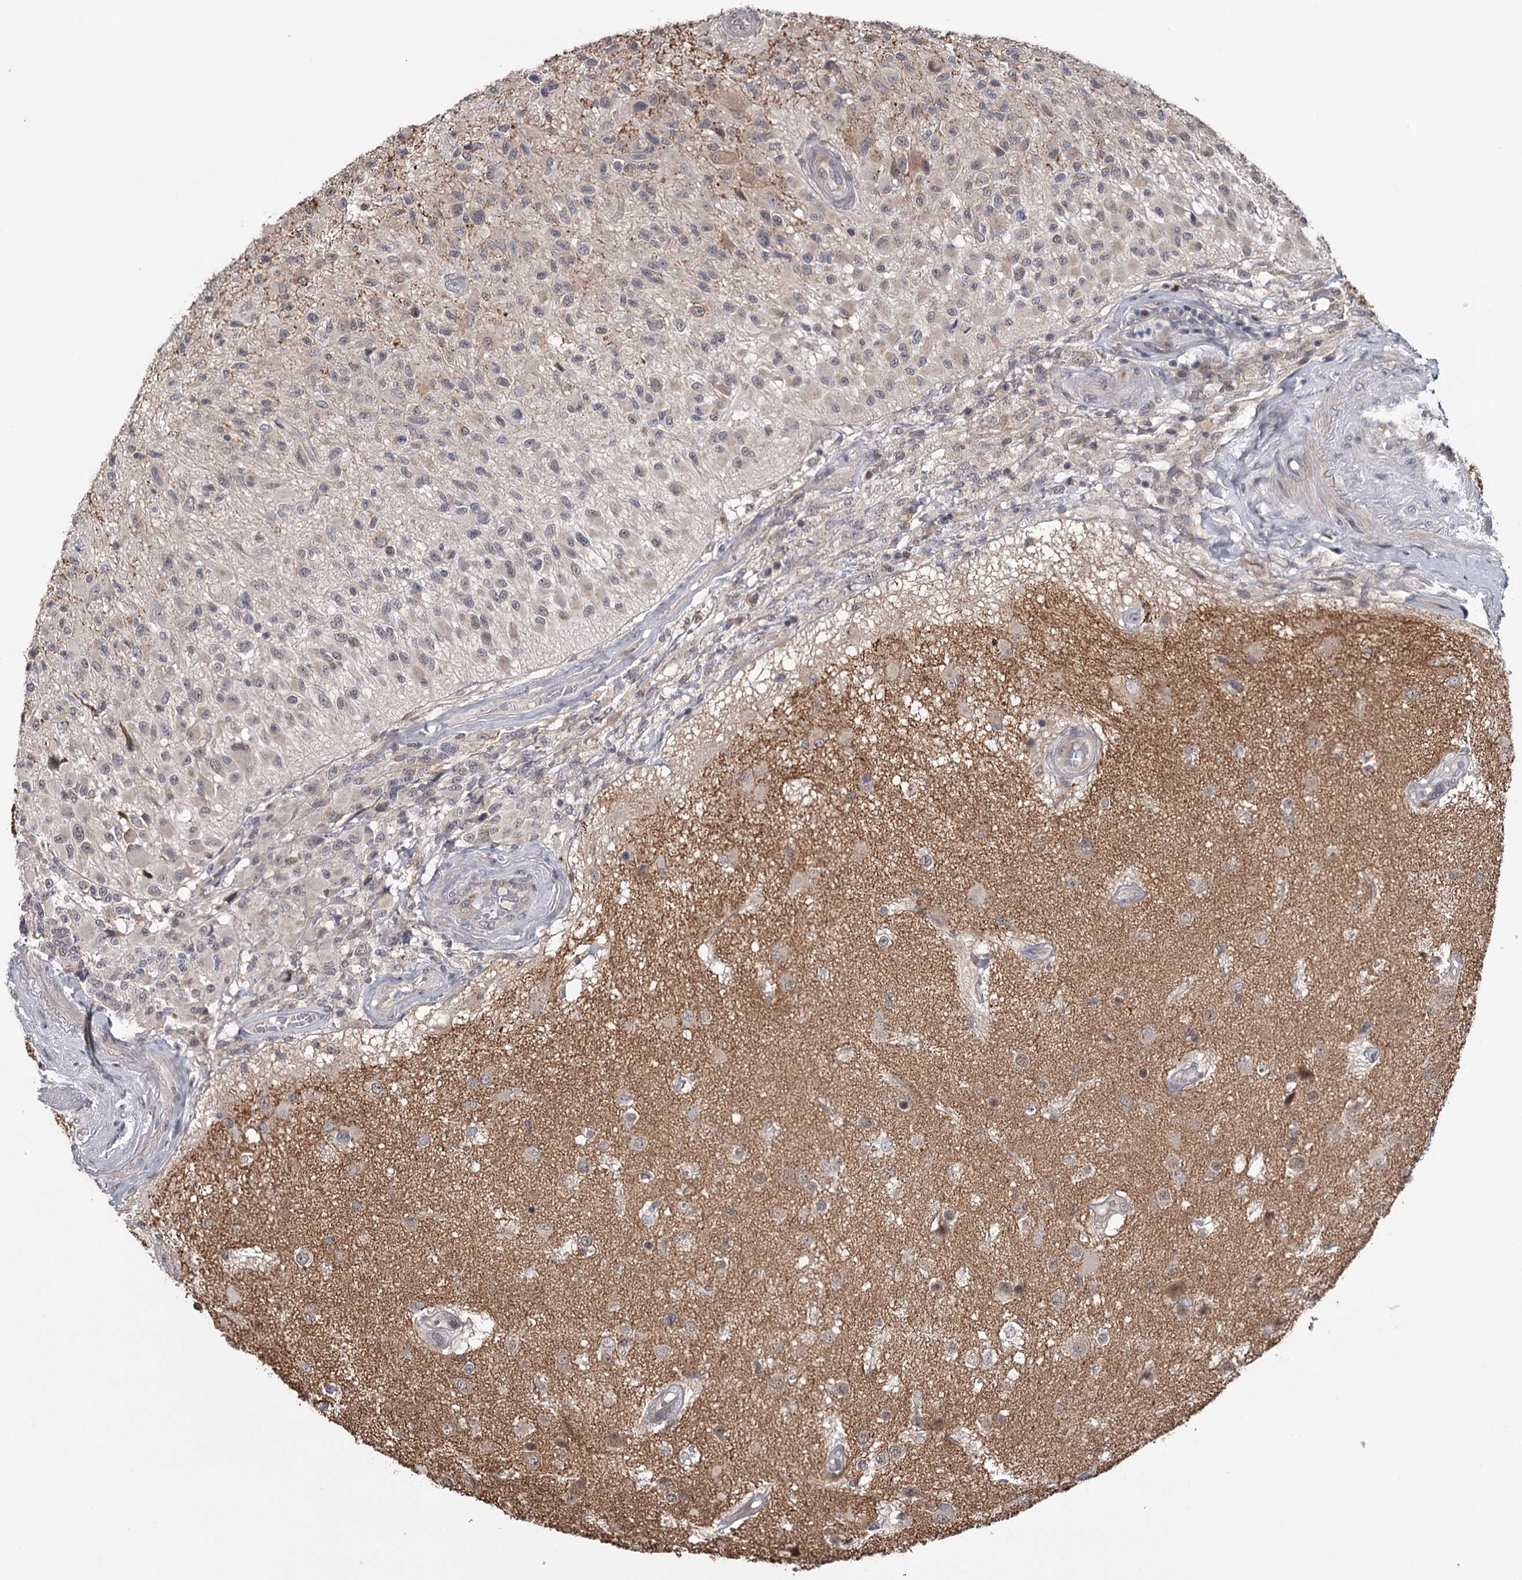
{"staining": {"intensity": "weak", "quantity": "25%-75%", "location": "nuclear"}, "tissue": "glioma", "cell_type": "Tumor cells", "image_type": "cancer", "snomed": [{"axis": "morphology", "description": "Glioma, malignant, High grade"}, {"axis": "morphology", "description": "Glioblastoma, NOS"}, {"axis": "topography", "description": "Brain"}], "caption": "IHC image of neoplastic tissue: human glioma stained using IHC shows low levels of weak protein expression localized specifically in the nuclear of tumor cells, appearing as a nuclear brown color.", "gene": "GTSF1", "patient": {"sex": "male", "age": 60}}